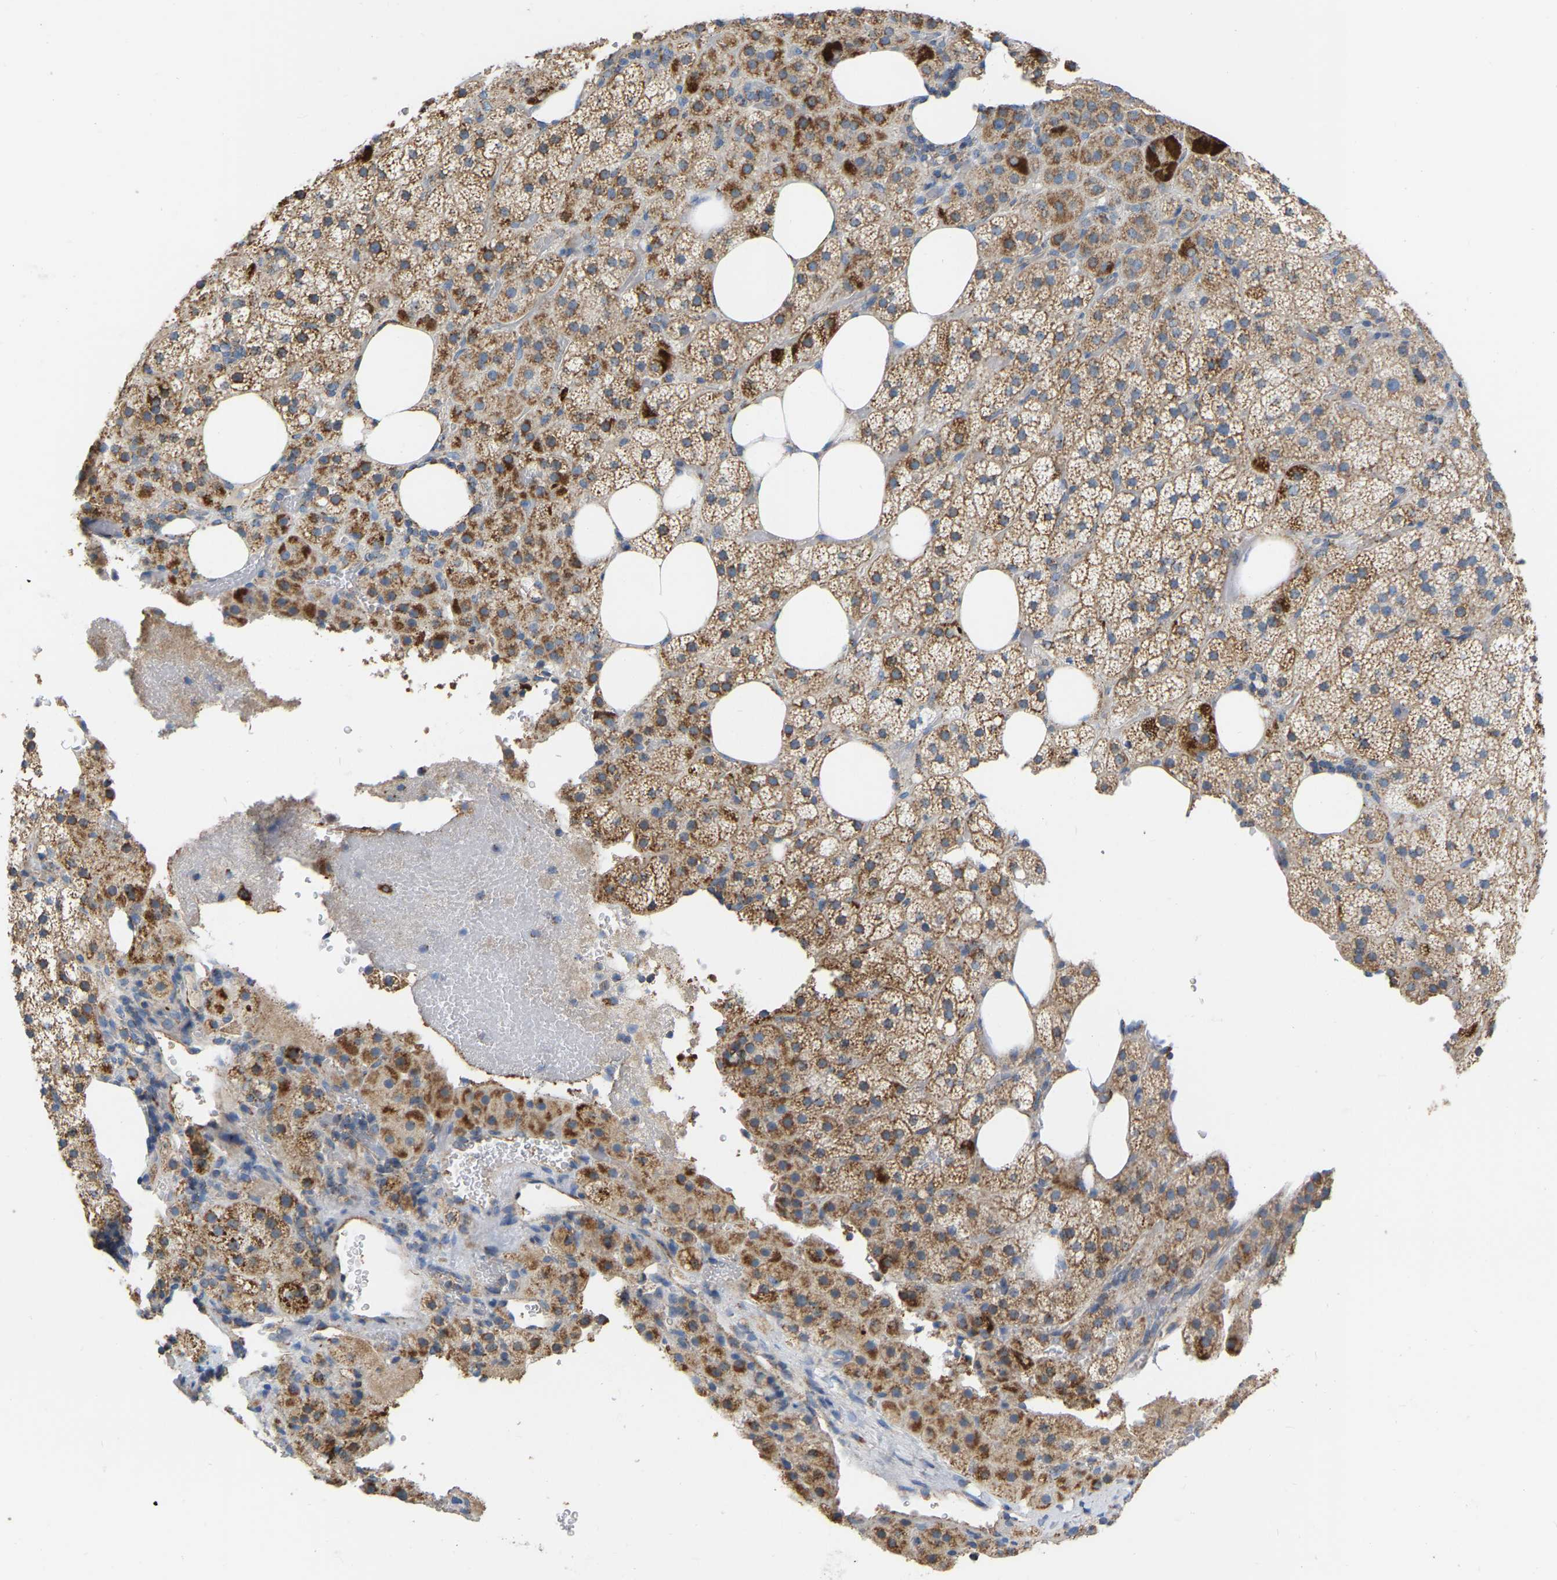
{"staining": {"intensity": "strong", "quantity": ">75%", "location": "cytoplasmic/membranous"}, "tissue": "adrenal gland", "cell_type": "Glandular cells", "image_type": "normal", "snomed": [{"axis": "morphology", "description": "Normal tissue, NOS"}, {"axis": "topography", "description": "Adrenal gland"}], "caption": "Immunohistochemistry (IHC) photomicrograph of benign adrenal gland: human adrenal gland stained using immunohistochemistry (IHC) shows high levels of strong protein expression localized specifically in the cytoplasmic/membranous of glandular cells, appearing as a cytoplasmic/membranous brown color.", "gene": "CBLB", "patient": {"sex": "female", "age": 59}}